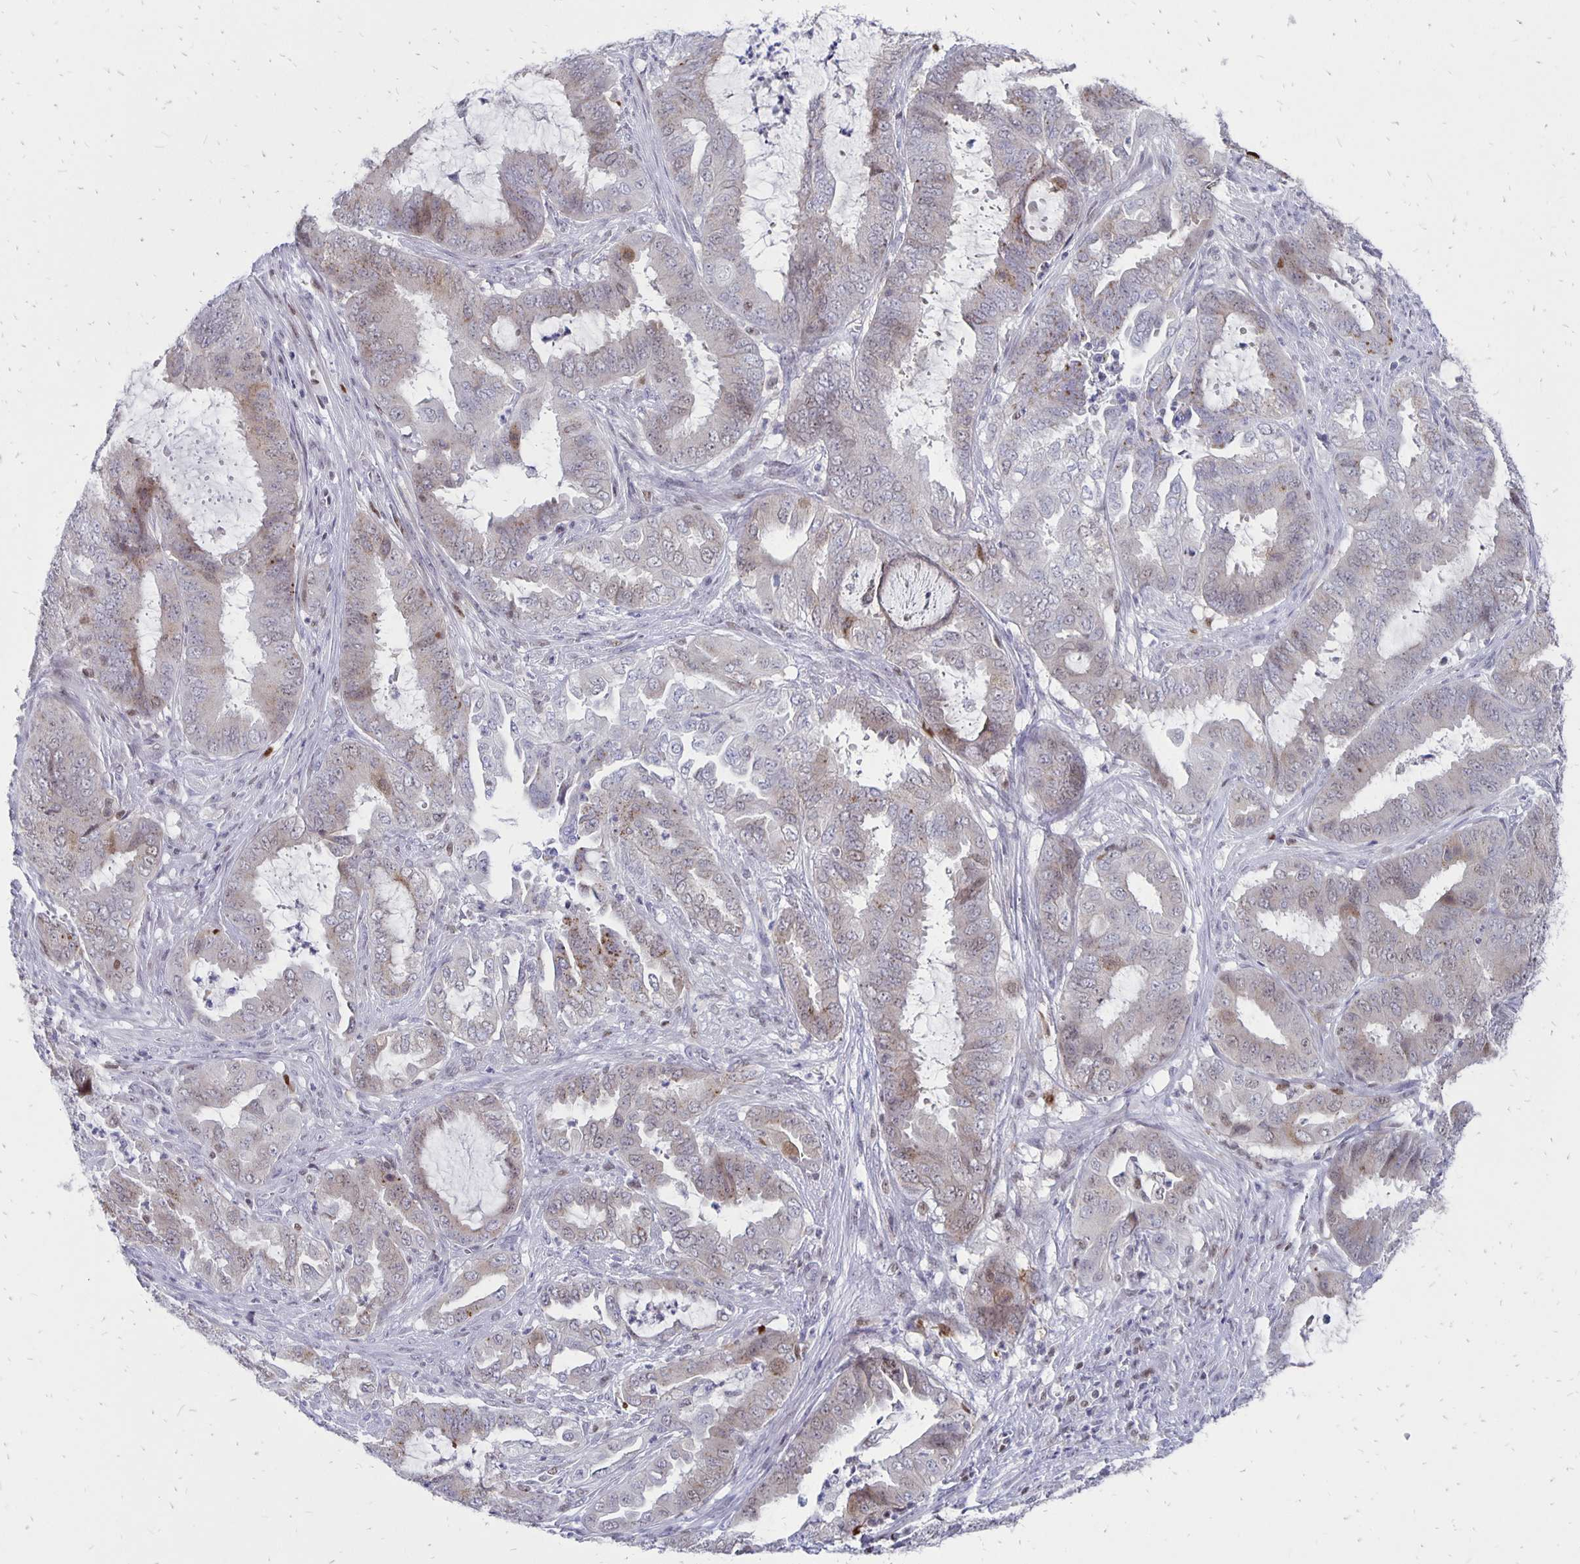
{"staining": {"intensity": "weak", "quantity": "25%-75%", "location": "nuclear"}, "tissue": "endometrial cancer", "cell_type": "Tumor cells", "image_type": "cancer", "snomed": [{"axis": "morphology", "description": "Adenocarcinoma, NOS"}, {"axis": "topography", "description": "Endometrium"}], "caption": "This micrograph reveals immunohistochemistry staining of adenocarcinoma (endometrial), with low weak nuclear staining in about 25%-75% of tumor cells.", "gene": "DCK", "patient": {"sex": "female", "age": 51}}